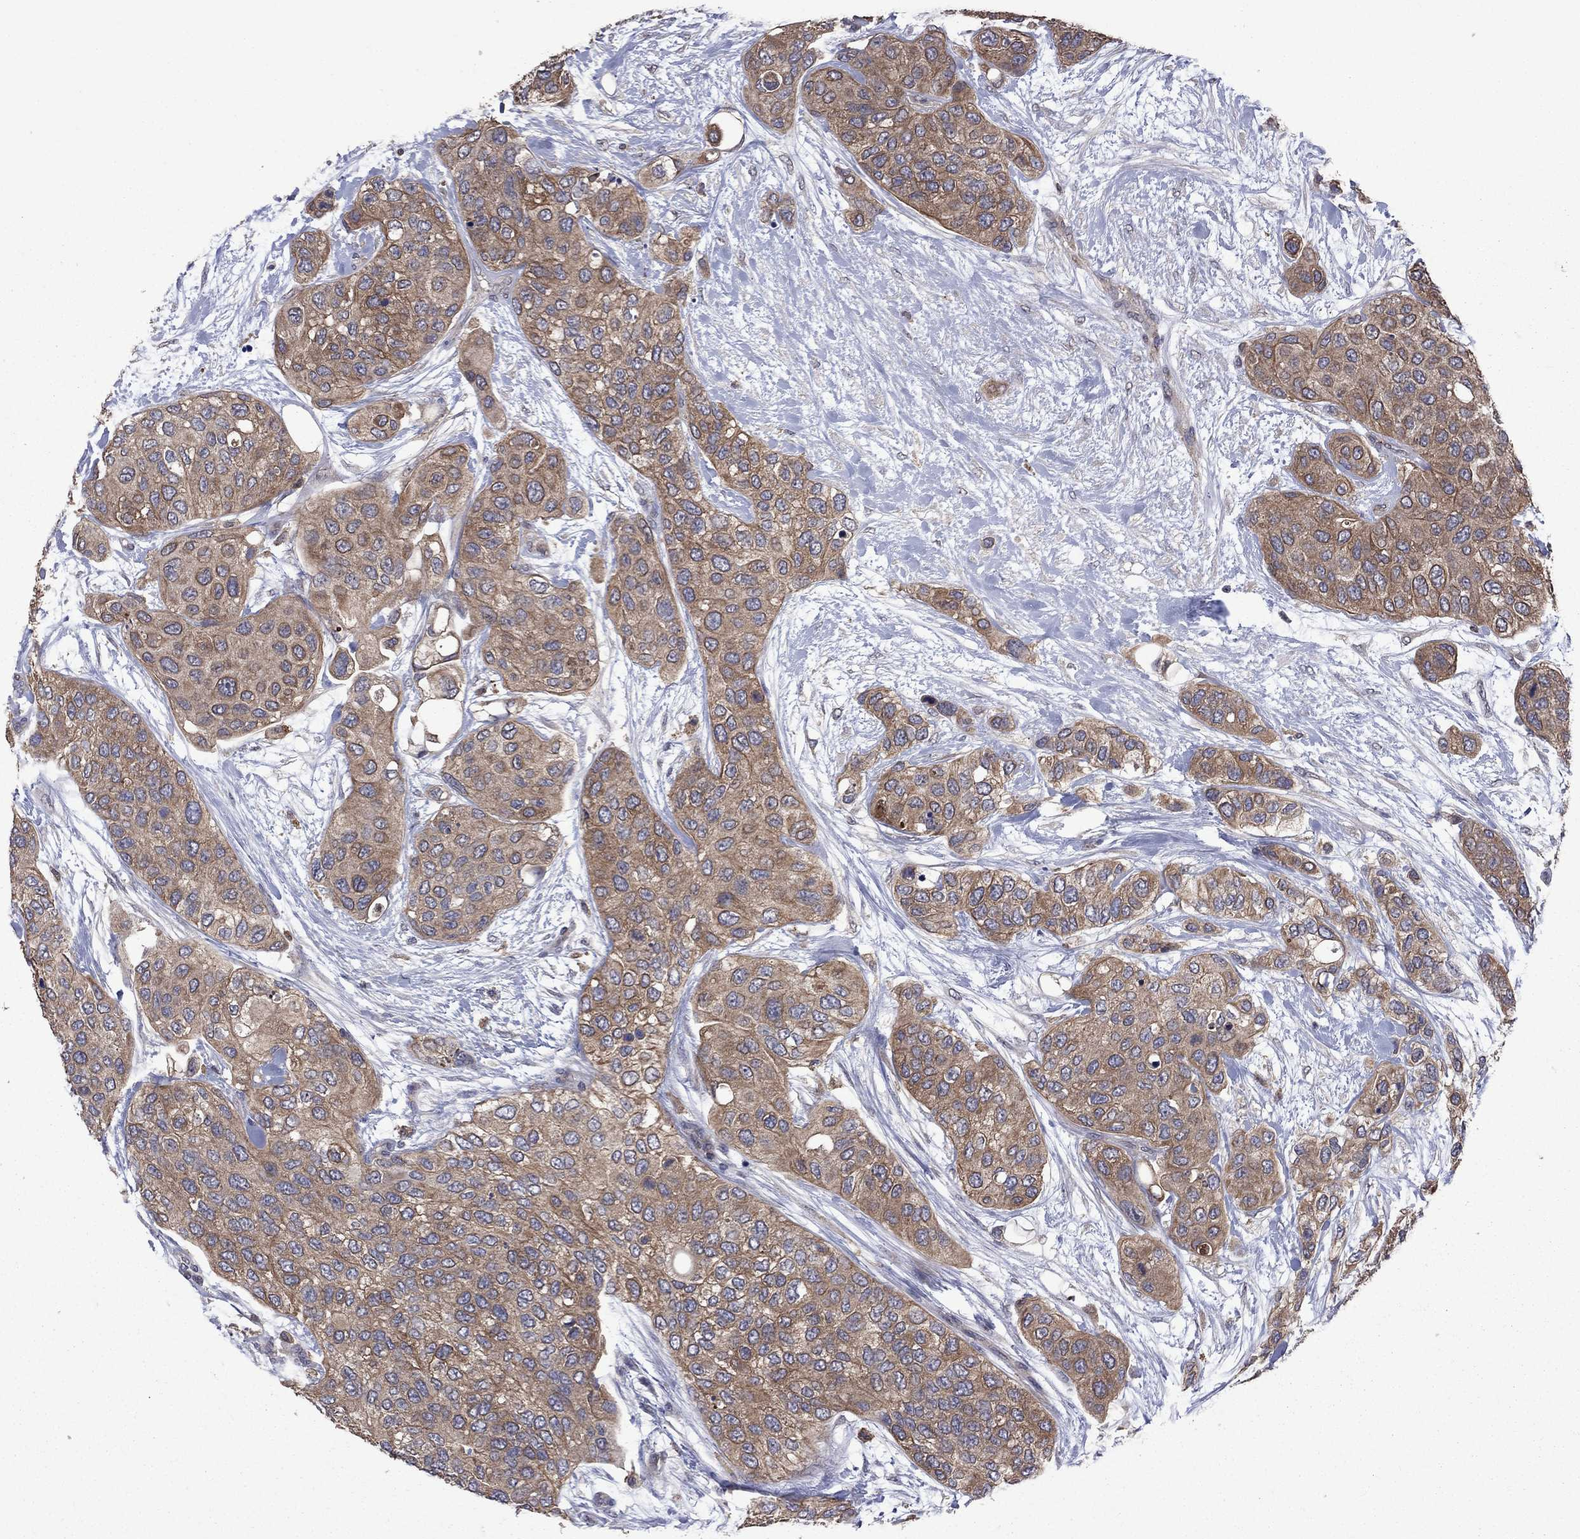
{"staining": {"intensity": "moderate", "quantity": "25%-75%", "location": "cytoplasmic/membranous"}, "tissue": "urothelial cancer", "cell_type": "Tumor cells", "image_type": "cancer", "snomed": [{"axis": "morphology", "description": "Urothelial carcinoma, High grade"}, {"axis": "topography", "description": "Urinary bladder"}], "caption": "Immunohistochemistry (IHC) of human urothelial cancer demonstrates medium levels of moderate cytoplasmic/membranous expression in about 25%-75% of tumor cells.", "gene": "MEA1", "patient": {"sex": "male", "age": 77}}